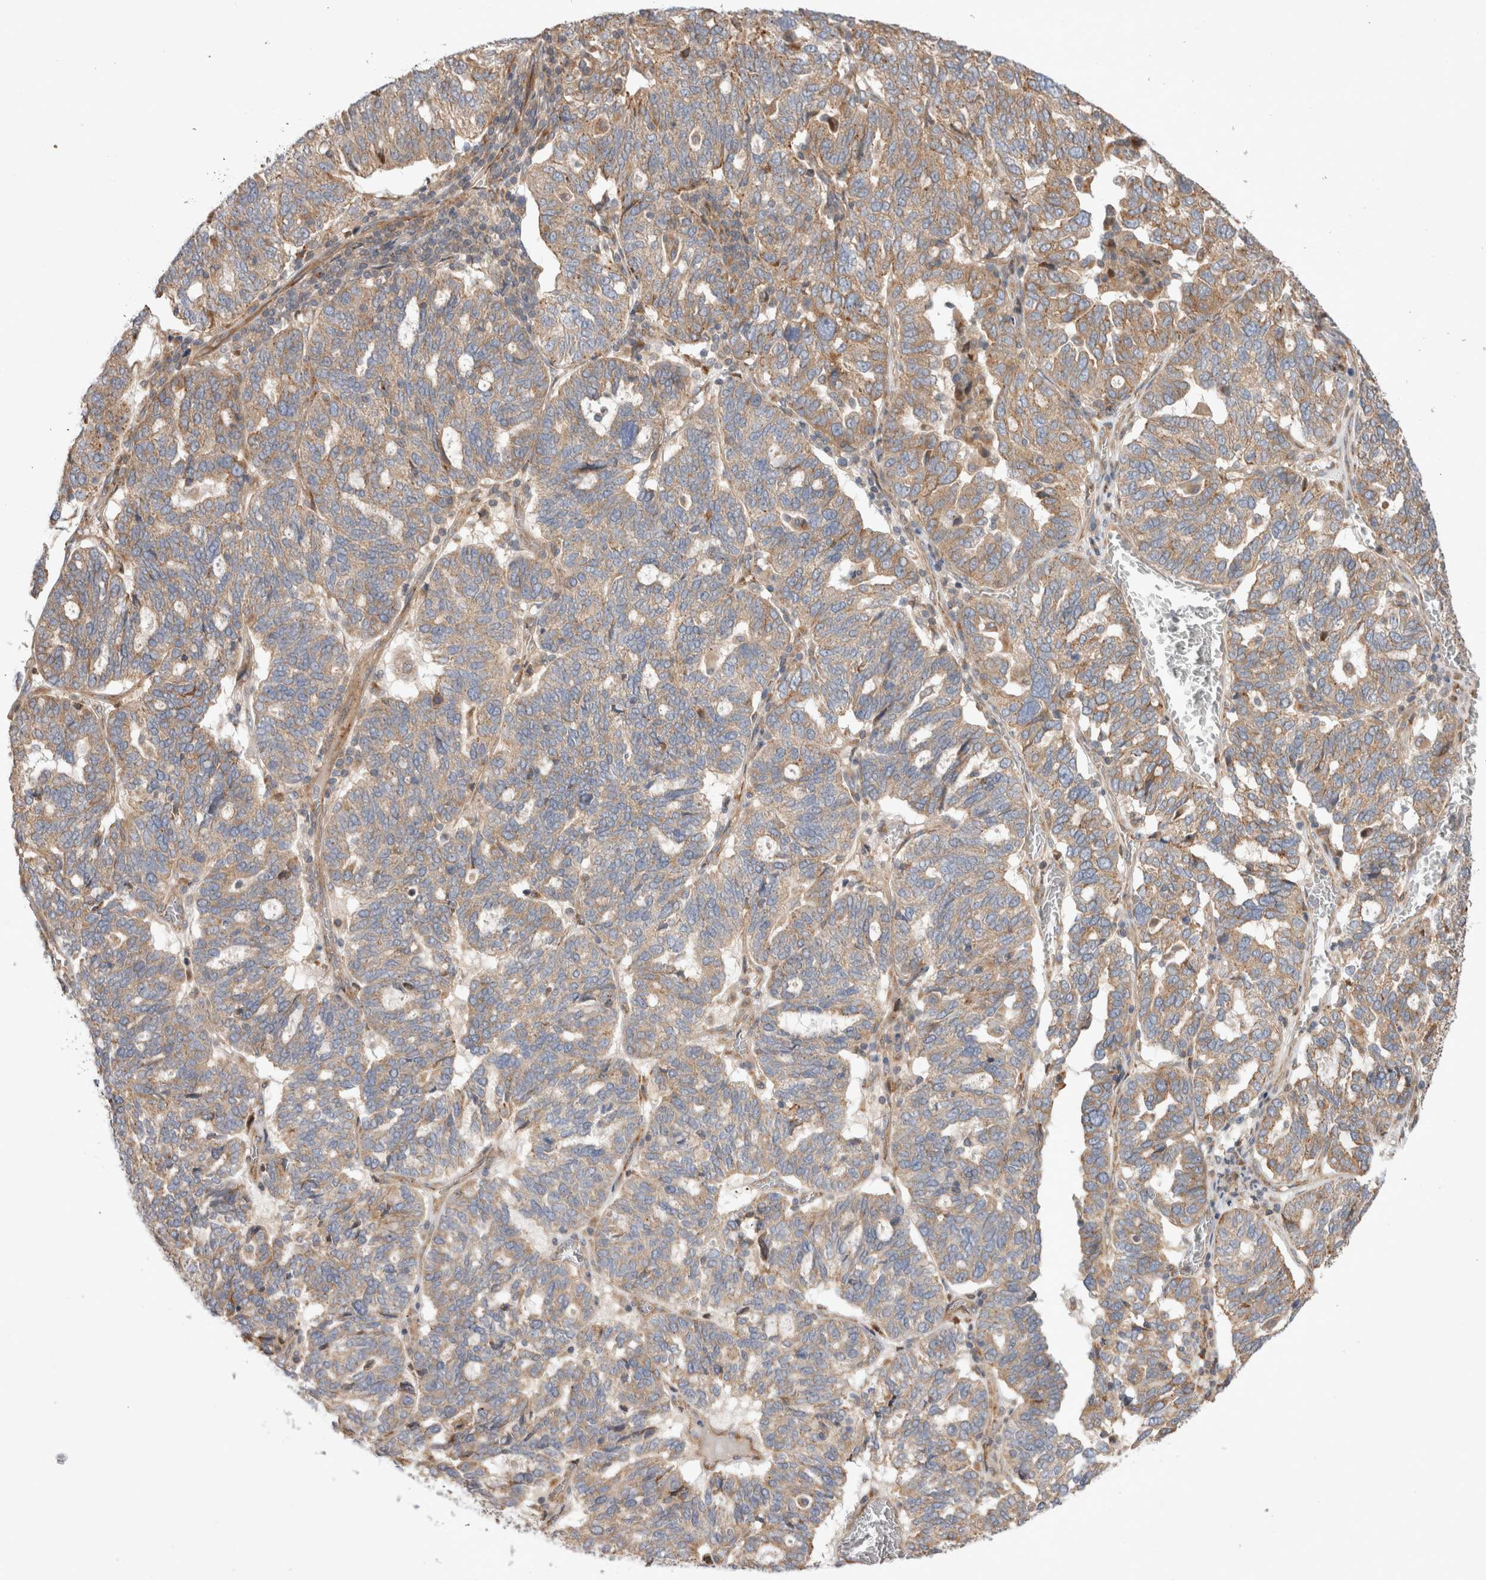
{"staining": {"intensity": "moderate", "quantity": ">75%", "location": "cytoplasmic/membranous"}, "tissue": "ovarian cancer", "cell_type": "Tumor cells", "image_type": "cancer", "snomed": [{"axis": "morphology", "description": "Cystadenocarcinoma, serous, NOS"}, {"axis": "topography", "description": "Ovary"}], "caption": "An IHC photomicrograph of tumor tissue is shown. Protein staining in brown highlights moderate cytoplasmic/membranous positivity in ovarian cancer within tumor cells. (Stains: DAB in brown, nuclei in blue, Microscopy: brightfield microscopy at high magnification).", "gene": "PDCD10", "patient": {"sex": "female", "age": 59}}